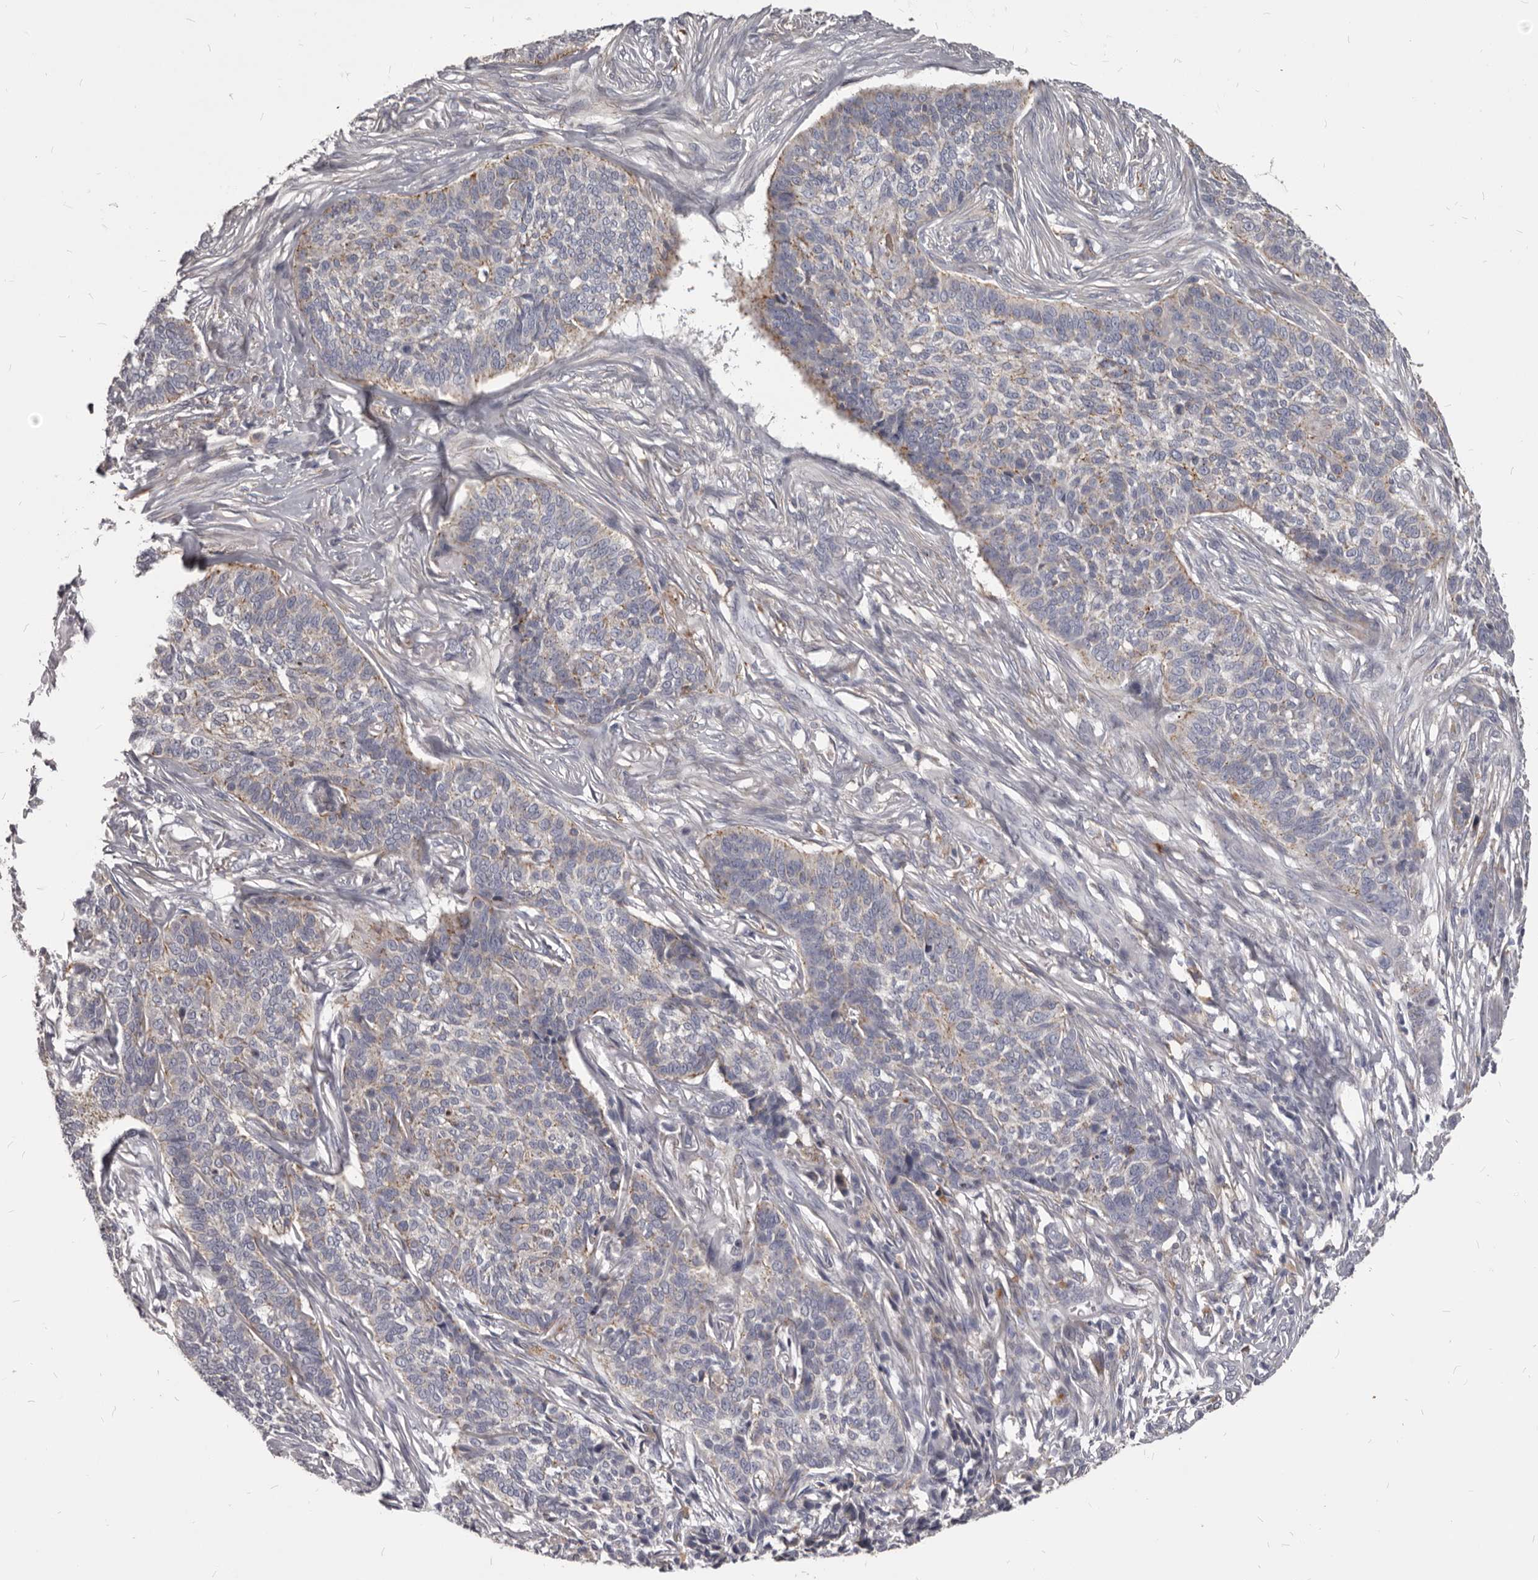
{"staining": {"intensity": "weak", "quantity": "25%-75%", "location": "cytoplasmic/membranous"}, "tissue": "skin cancer", "cell_type": "Tumor cells", "image_type": "cancer", "snomed": [{"axis": "morphology", "description": "Basal cell carcinoma"}, {"axis": "topography", "description": "Skin"}], "caption": "The micrograph displays staining of skin cancer, revealing weak cytoplasmic/membranous protein expression (brown color) within tumor cells. The protein is shown in brown color, while the nuclei are stained blue.", "gene": "PI4K2A", "patient": {"sex": "male", "age": 85}}